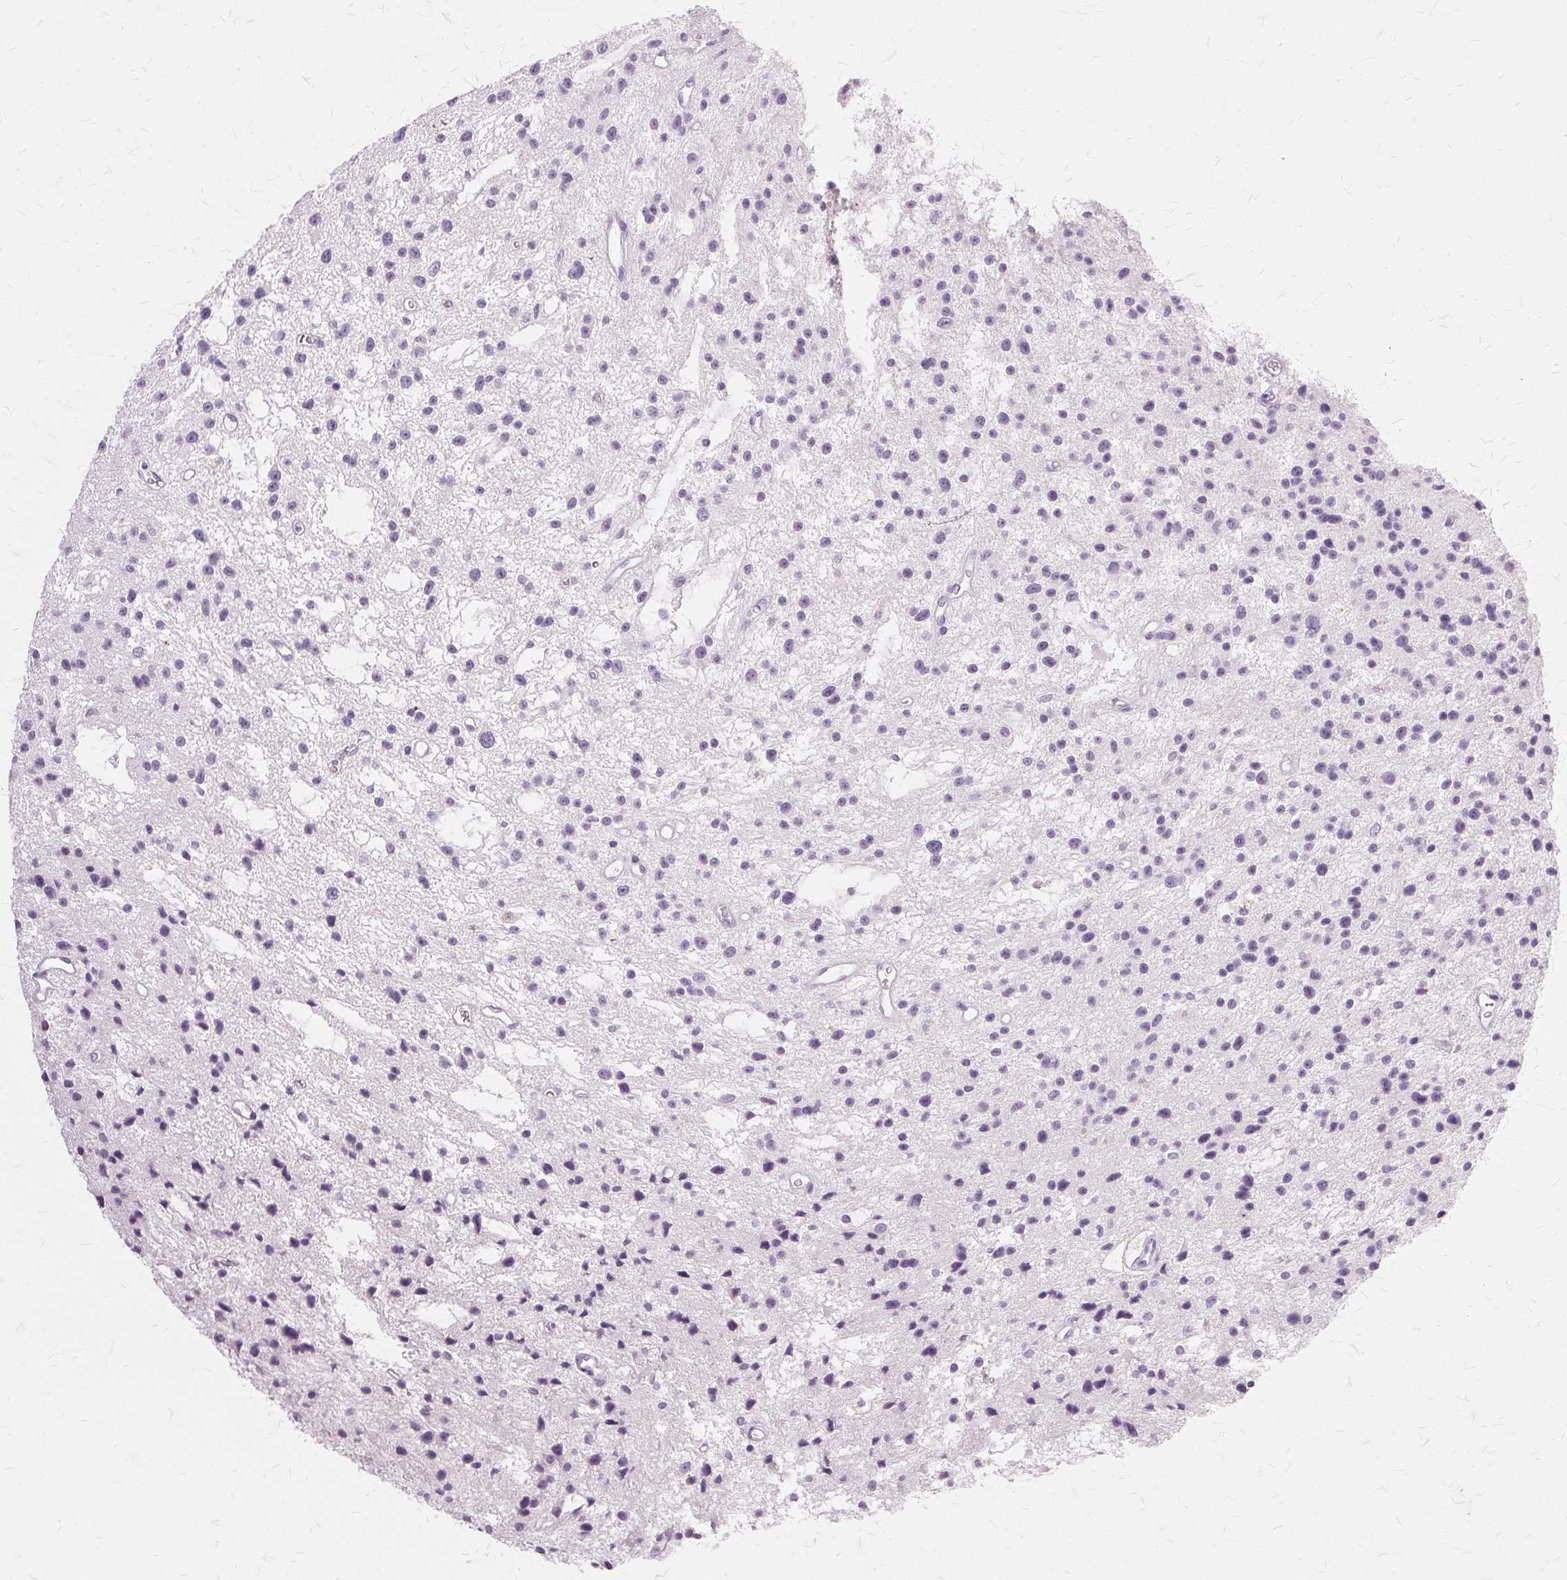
{"staining": {"intensity": "negative", "quantity": "none", "location": "none"}, "tissue": "glioma", "cell_type": "Tumor cells", "image_type": "cancer", "snomed": [{"axis": "morphology", "description": "Glioma, malignant, Low grade"}, {"axis": "topography", "description": "Brain"}], "caption": "Malignant glioma (low-grade) was stained to show a protein in brown. There is no significant expression in tumor cells.", "gene": "SLC45A3", "patient": {"sex": "male", "age": 43}}